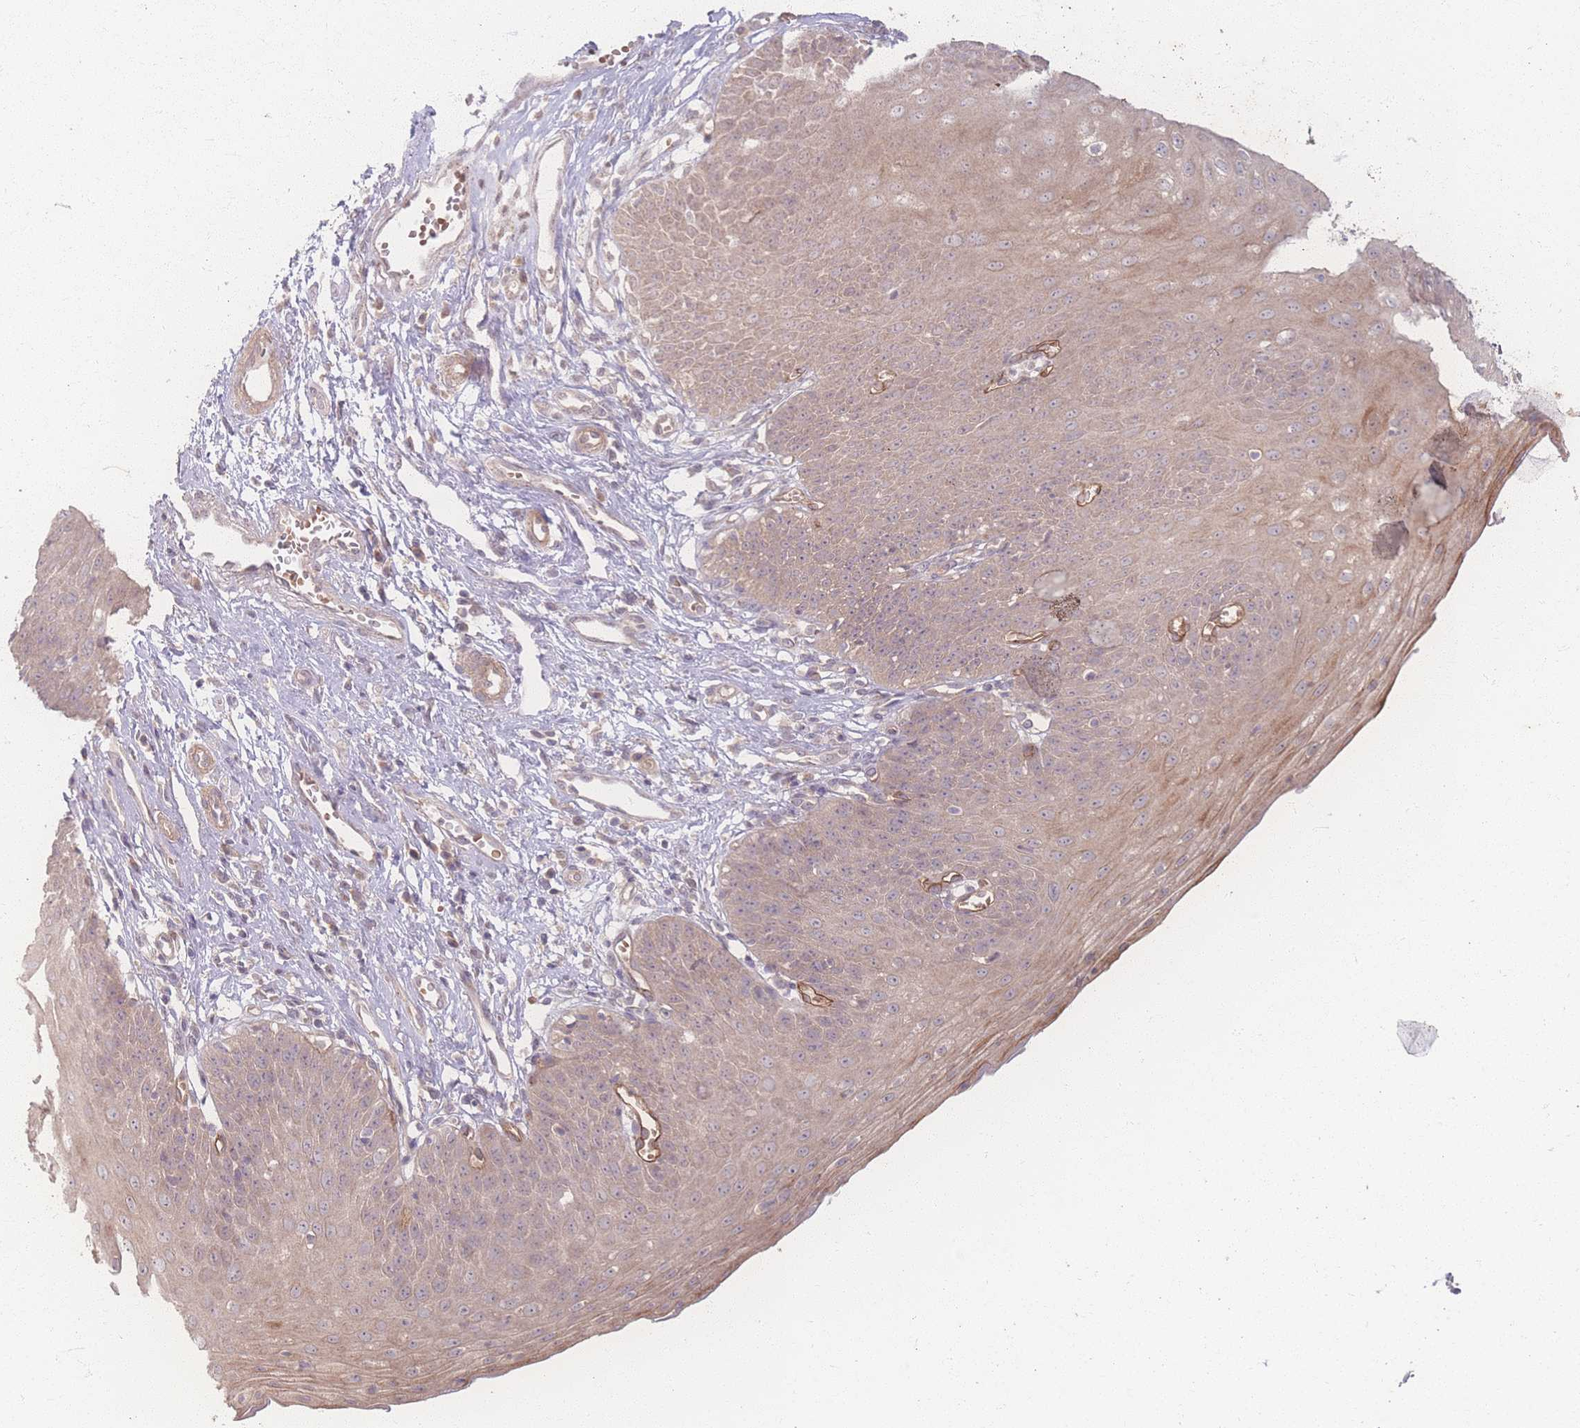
{"staining": {"intensity": "weak", "quantity": ">75%", "location": "cytoplasmic/membranous"}, "tissue": "esophagus", "cell_type": "Squamous epithelial cells", "image_type": "normal", "snomed": [{"axis": "morphology", "description": "Normal tissue, NOS"}, {"axis": "topography", "description": "Esophagus"}], "caption": "A high-resolution photomicrograph shows immunohistochemistry (IHC) staining of benign esophagus, which demonstrates weak cytoplasmic/membranous expression in about >75% of squamous epithelial cells. (DAB (3,3'-diaminobenzidine) IHC, brown staining for protein, blue staining for nuclei).", "gene": "INSR", "patient": {"sex": "male", "age": 71}}